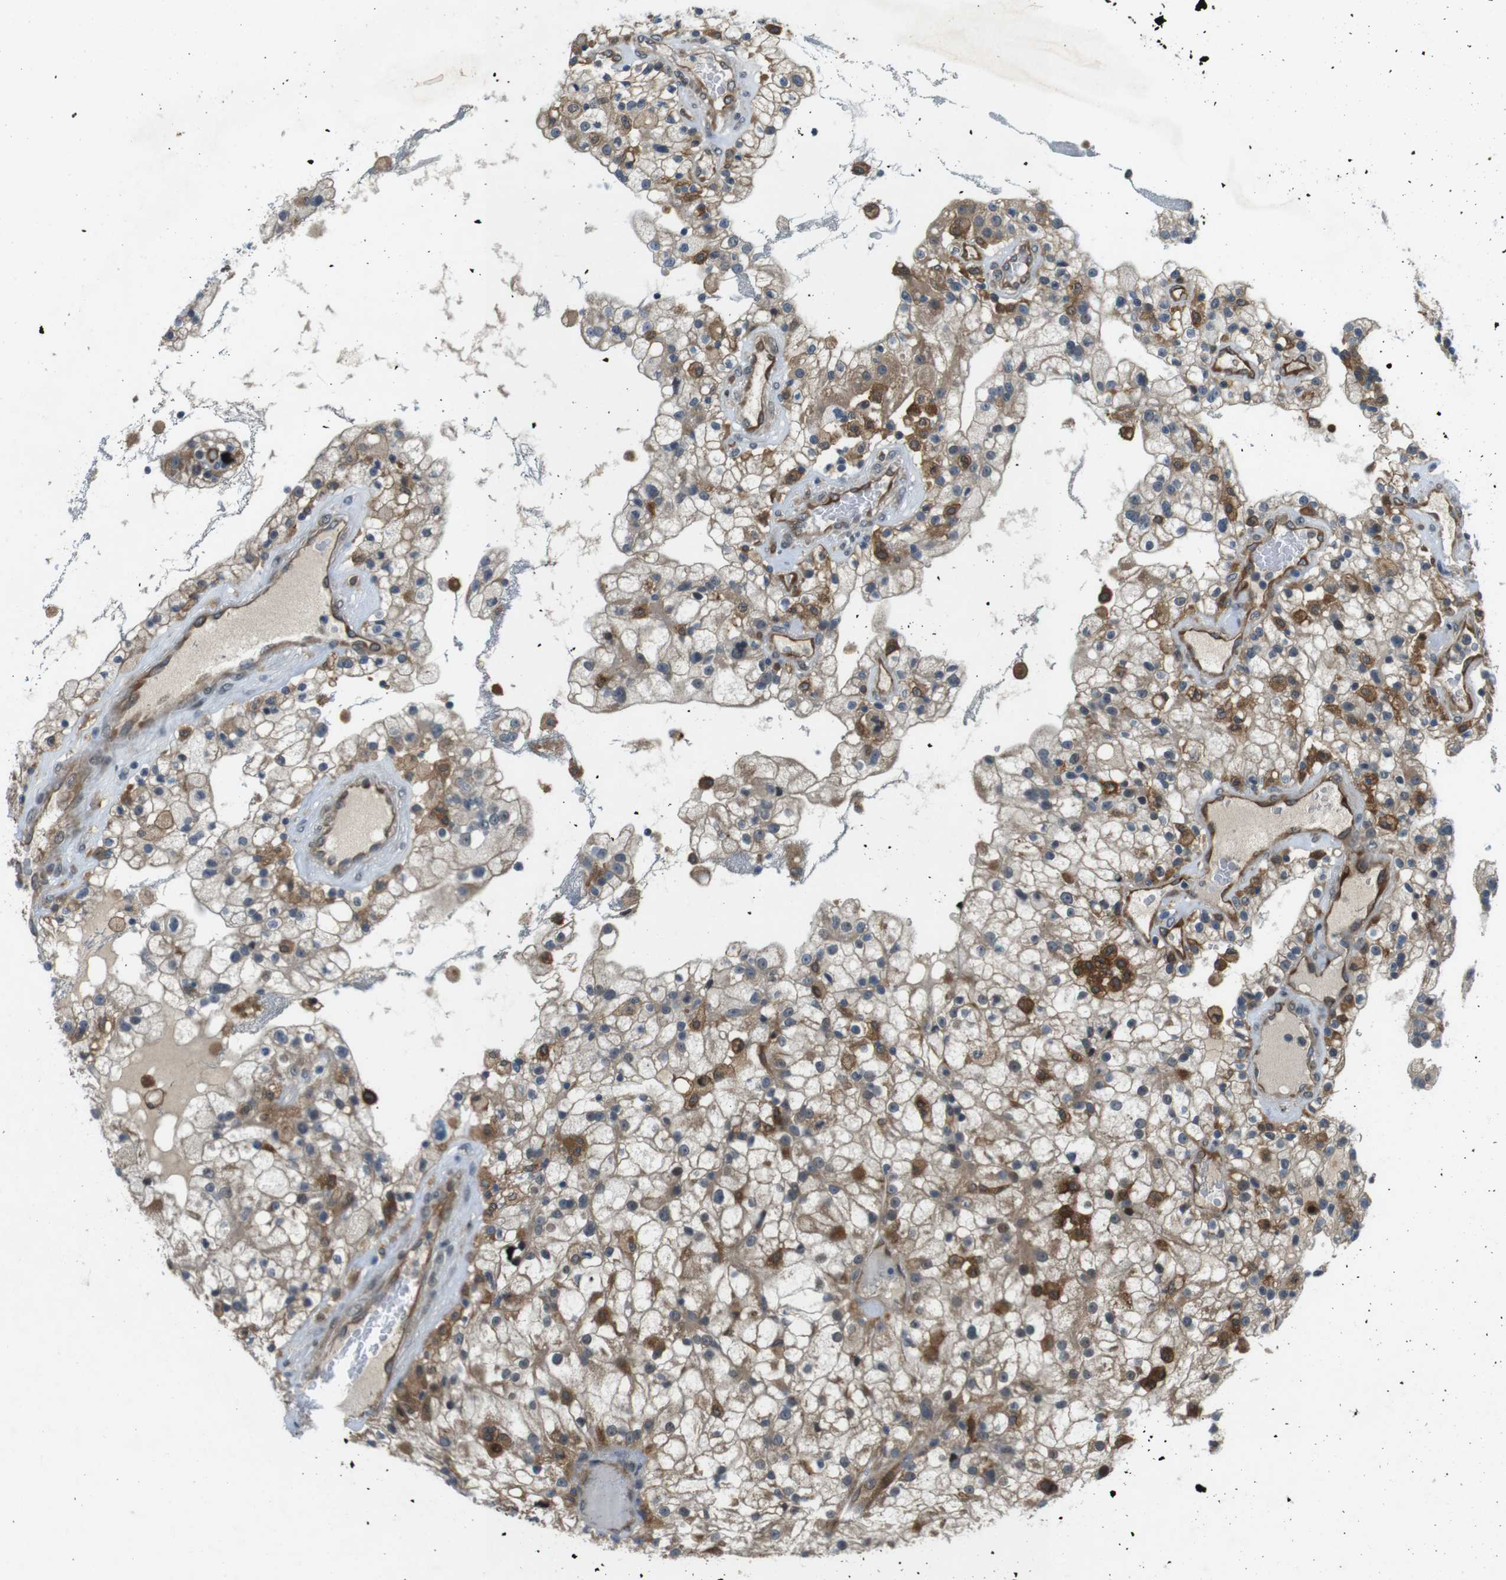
{"staining": {"intensity": "strong", "quantity": ">75%", "location": "cytoplasmic/membranous"}, "tissue": "renal cancer", "cell_type": "Tumor cells", "image_type": "cancer", "snomed": [{"axis": "morphology", "description": "Adenocarcinoma, NOS"}, {"axis": "topography", "description": "Kidney"}], "caption": "Immunohistochemical staining of renal cancer (adenocarcinoma) displays strong cytoplasmic/membranous protein positivity in about >75% of tumor cells. The staining is performed using DAB (3,3'-diaminobenzidine) brown chromogen to label protein expression. The nuclei are counter-stained blue using hematoxylin.", "gene": "PALD1", "patient": {"sex": "female", "age": 52}}